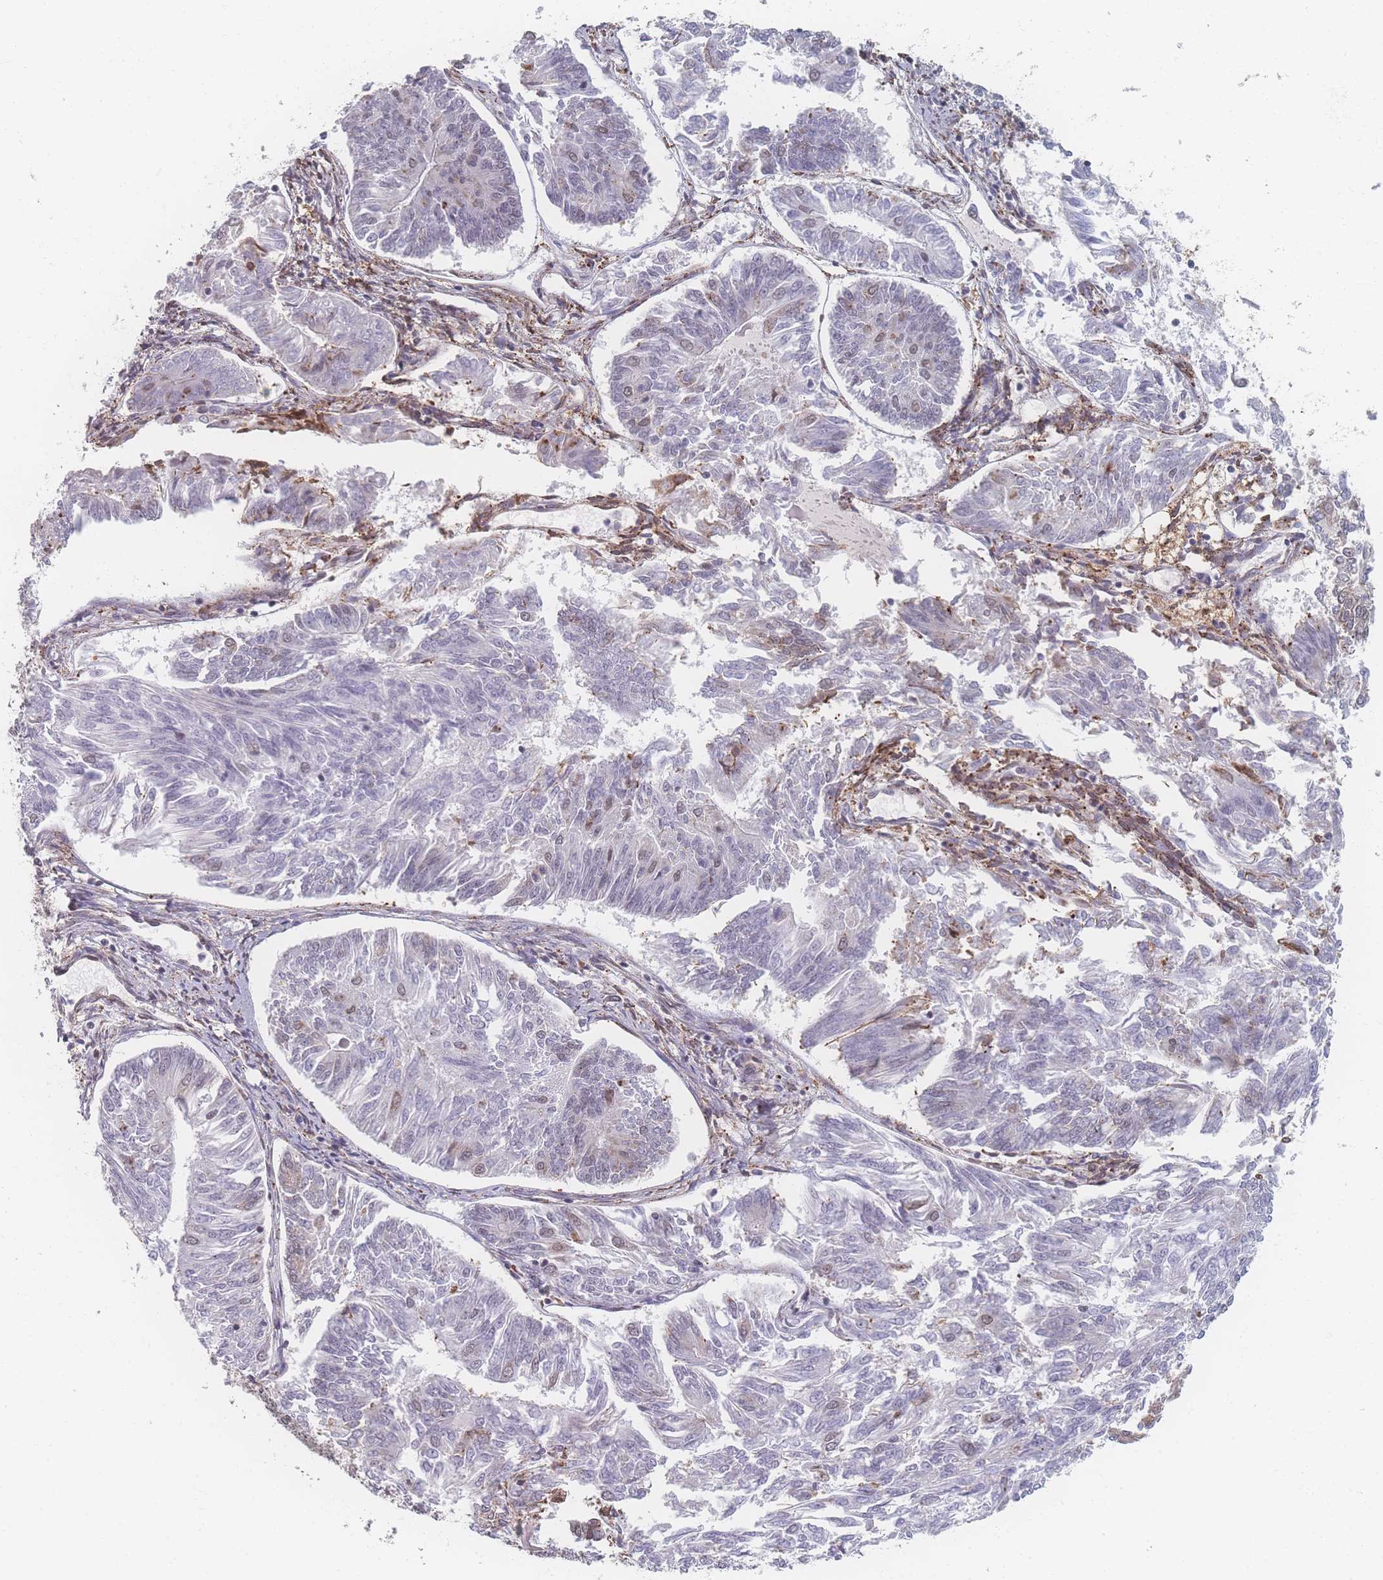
{"staining": {"intensity": "weak", "quantity": "<25%", "location": "nuclear"}, "tissue": "endometrial cancer", "cell_type": "Tumor cells", "image_type": "cancer", "snomed": [{"axis": "morphology", "description": "Adenocarcinoma, NOS"}, {"axis": "topography", "description": "Endometrium"}], "caption": "Endometrial adenocarcinoma stained for a protein using IHC exhibits no expression tumor cells.", "gene": "ZC3H13", "patient": {"sex": "female", "age": 58}}